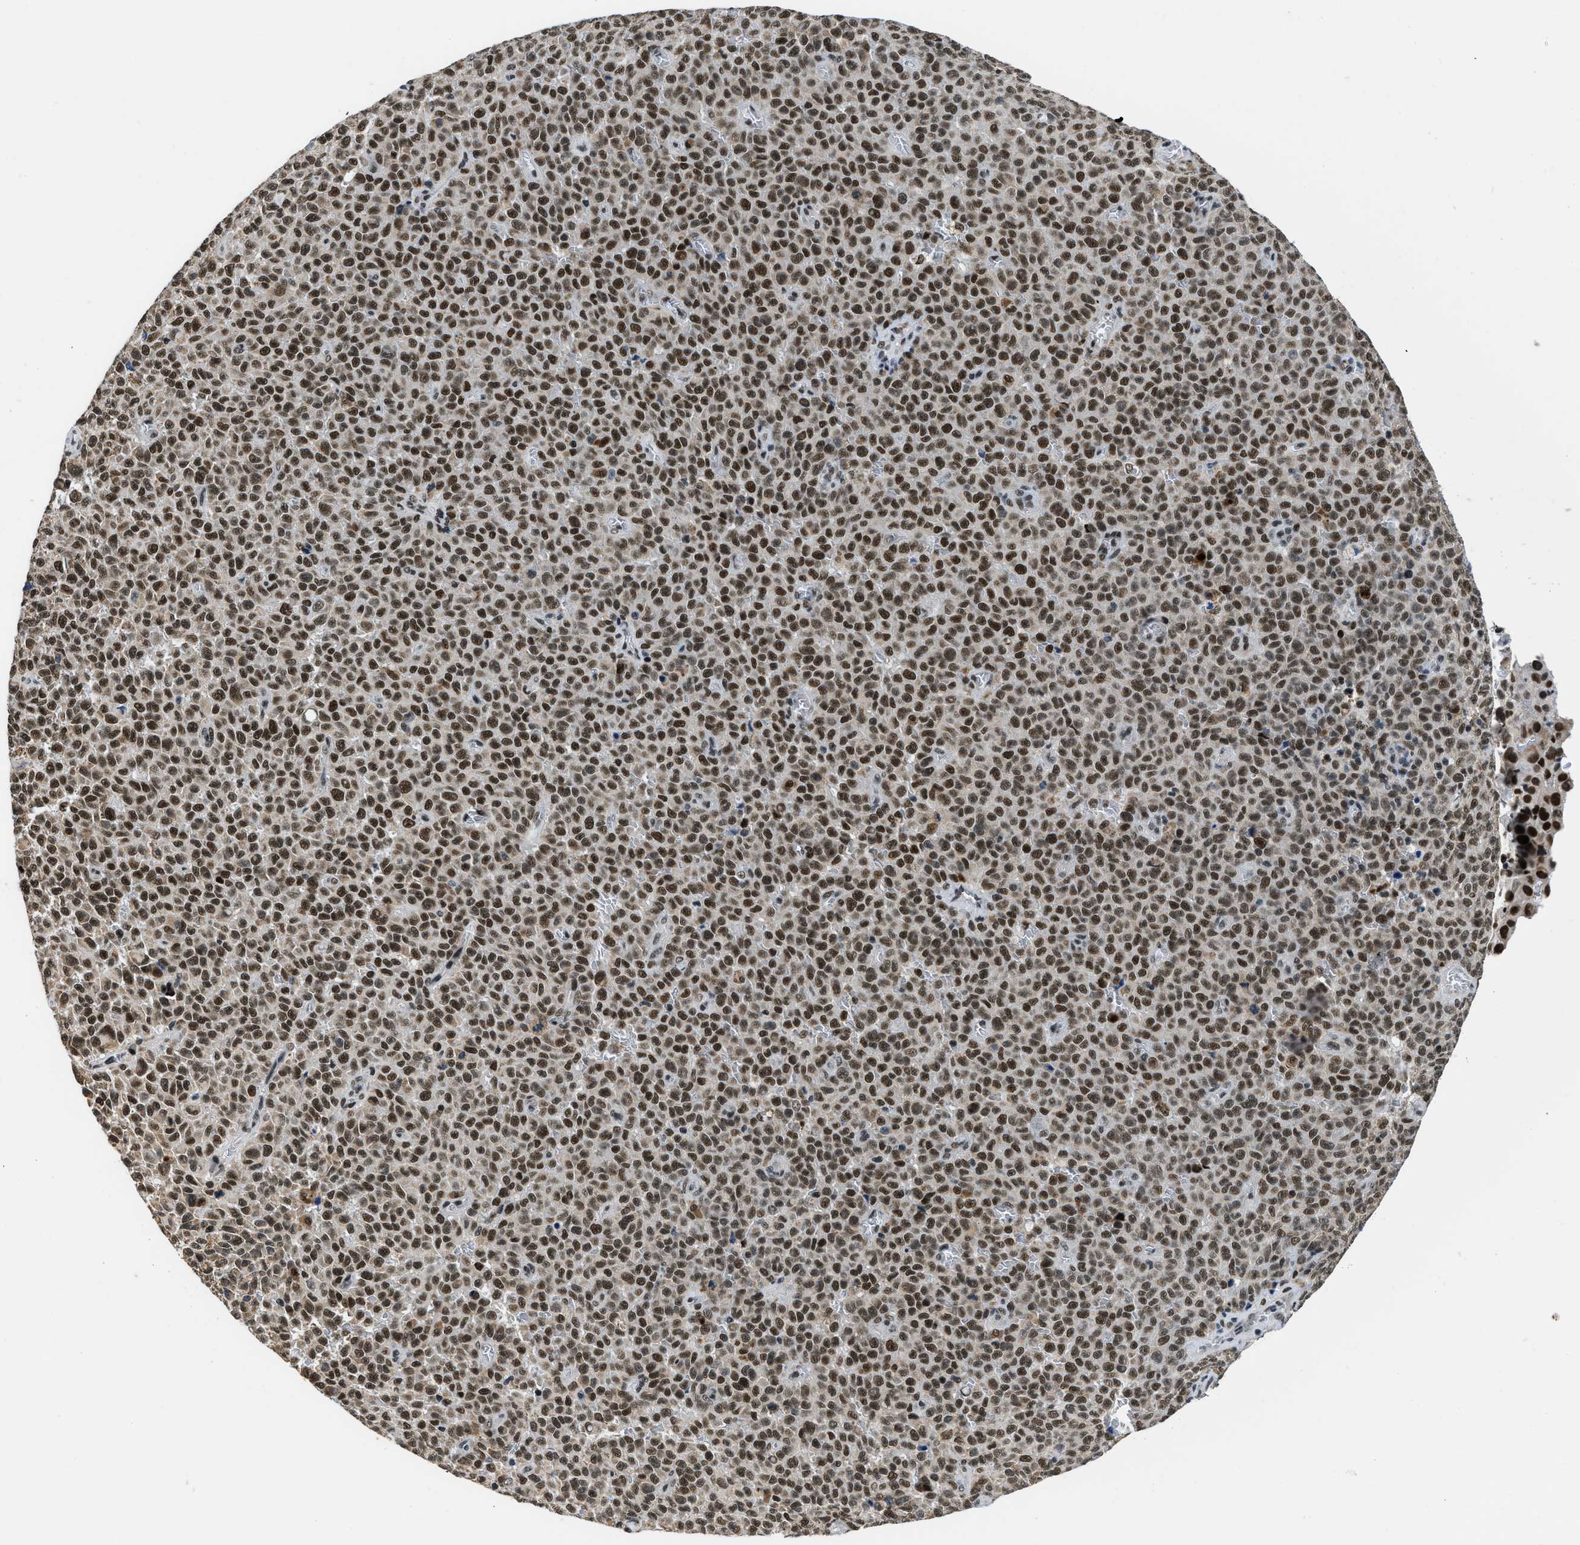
{"staining": {"intensity": "strong", "quantity": ">75%", "location": "nuclear"}, "tissue": "melanoma", "cell_type": "Tumor cells", "image_type": "cancer", "snomed": [{"axis": "morphology", "description": "Malignant melanoma, NOS"}, {"axis": "topography", "description": "Skin"}], "caption": "An immunohistochemistry (IHC) photomicrograph of neoplastic tissue is shown. Protein staining in brown highlights strong nuclear positivity in malignant melanoma within tumor cells. (DAB = brown stain, brightfield microscopy at high magnification).", "gene": "KDM3B", "patient": {"sex": "female", "age": 82}}